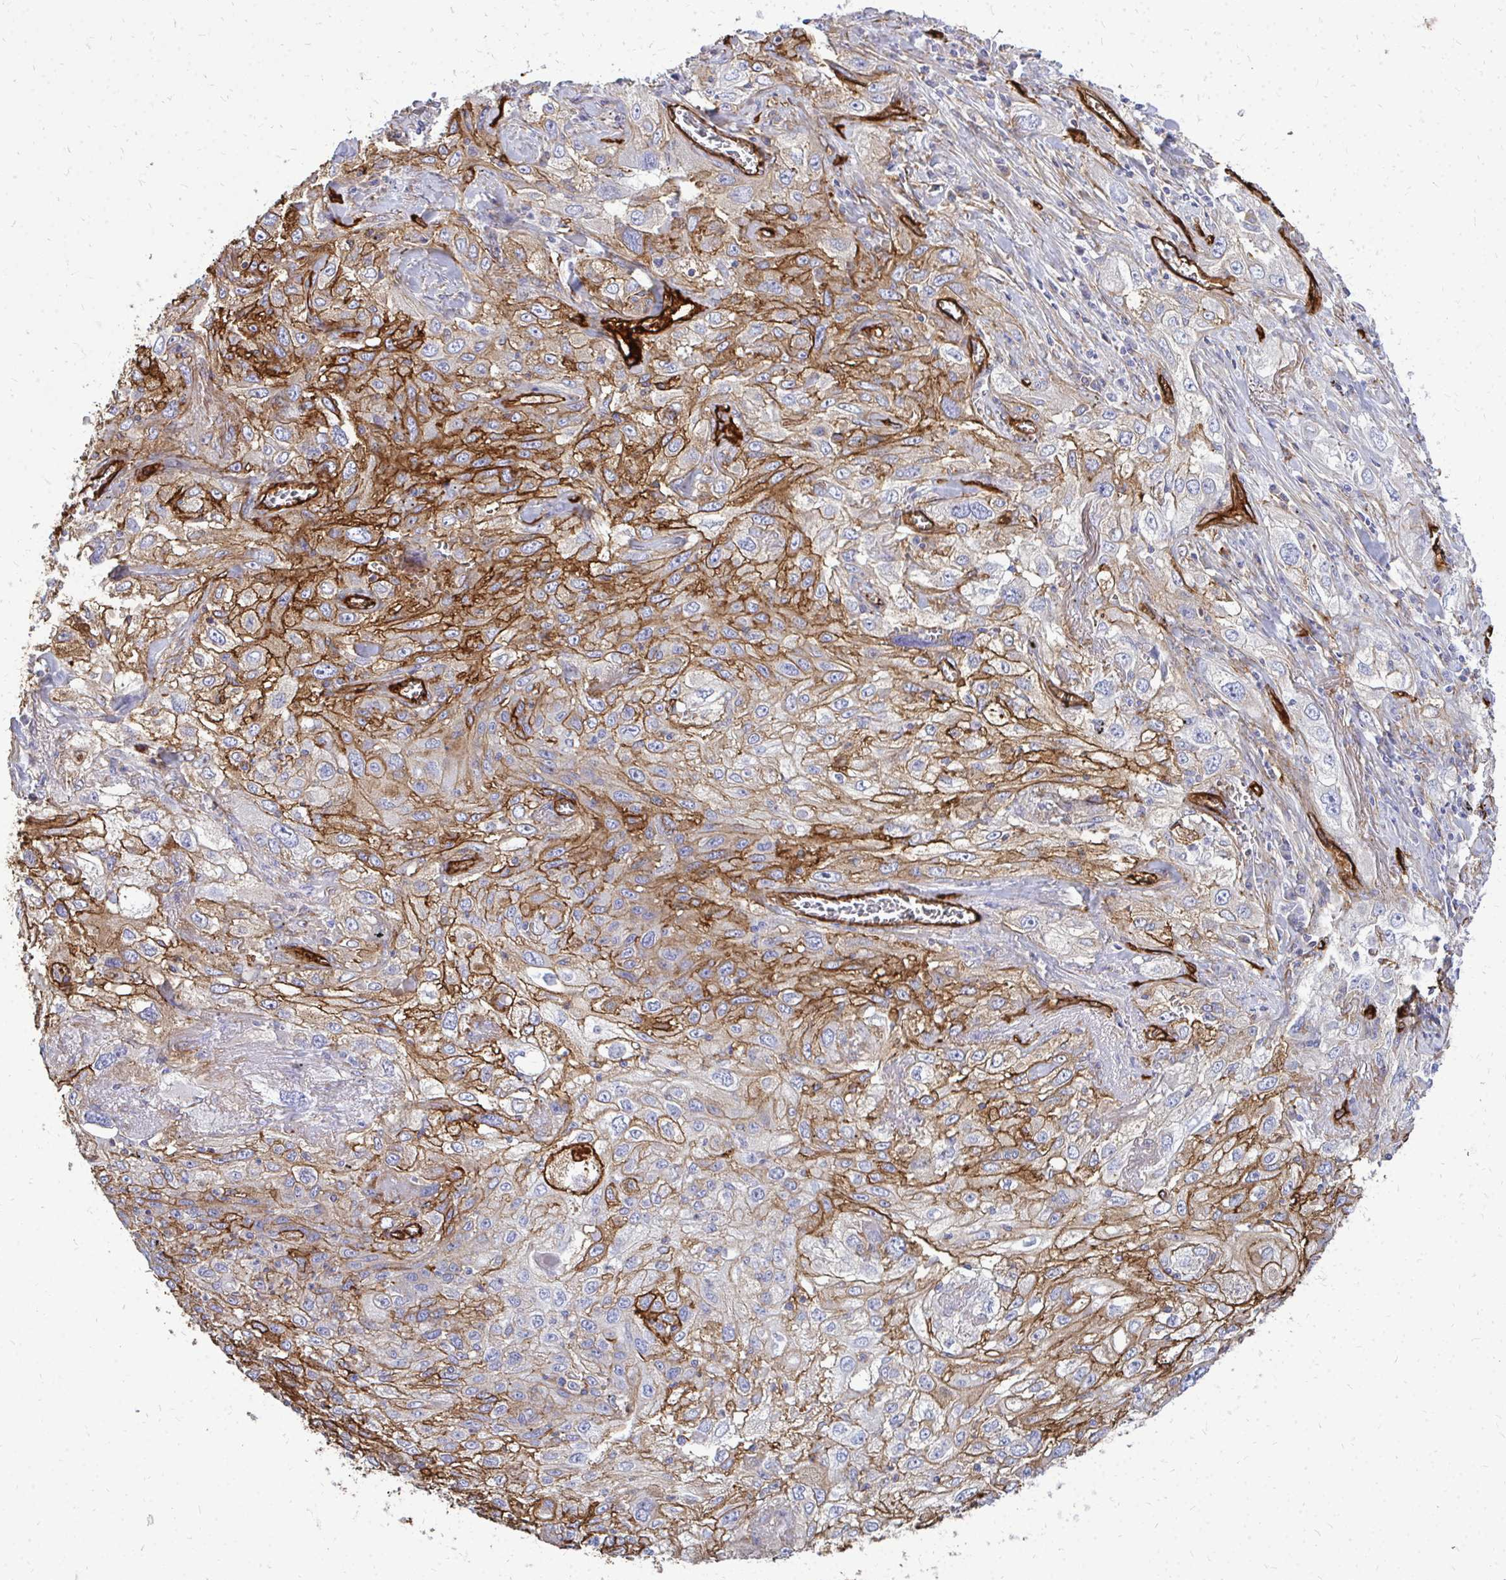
{"staining": {"intensity": "moderate", "quantity": ">75%", "location": "cytoplasmic/membranous"}, "tissue": "lung cancer", "cell_type": "Tumor cells", "image_type": "cancer", "snomed": [{"axis": "morphology", "description": "Squamous cell carcinoma, NOS"}, {"axis": "topography", "description": "Lung"}], "caption": "Human lung cancer stained with a protein marker shows moderate staining in tumor cells.", "gene": "MARCKSL1", "patient": {"sex": "female", "age": 69}}